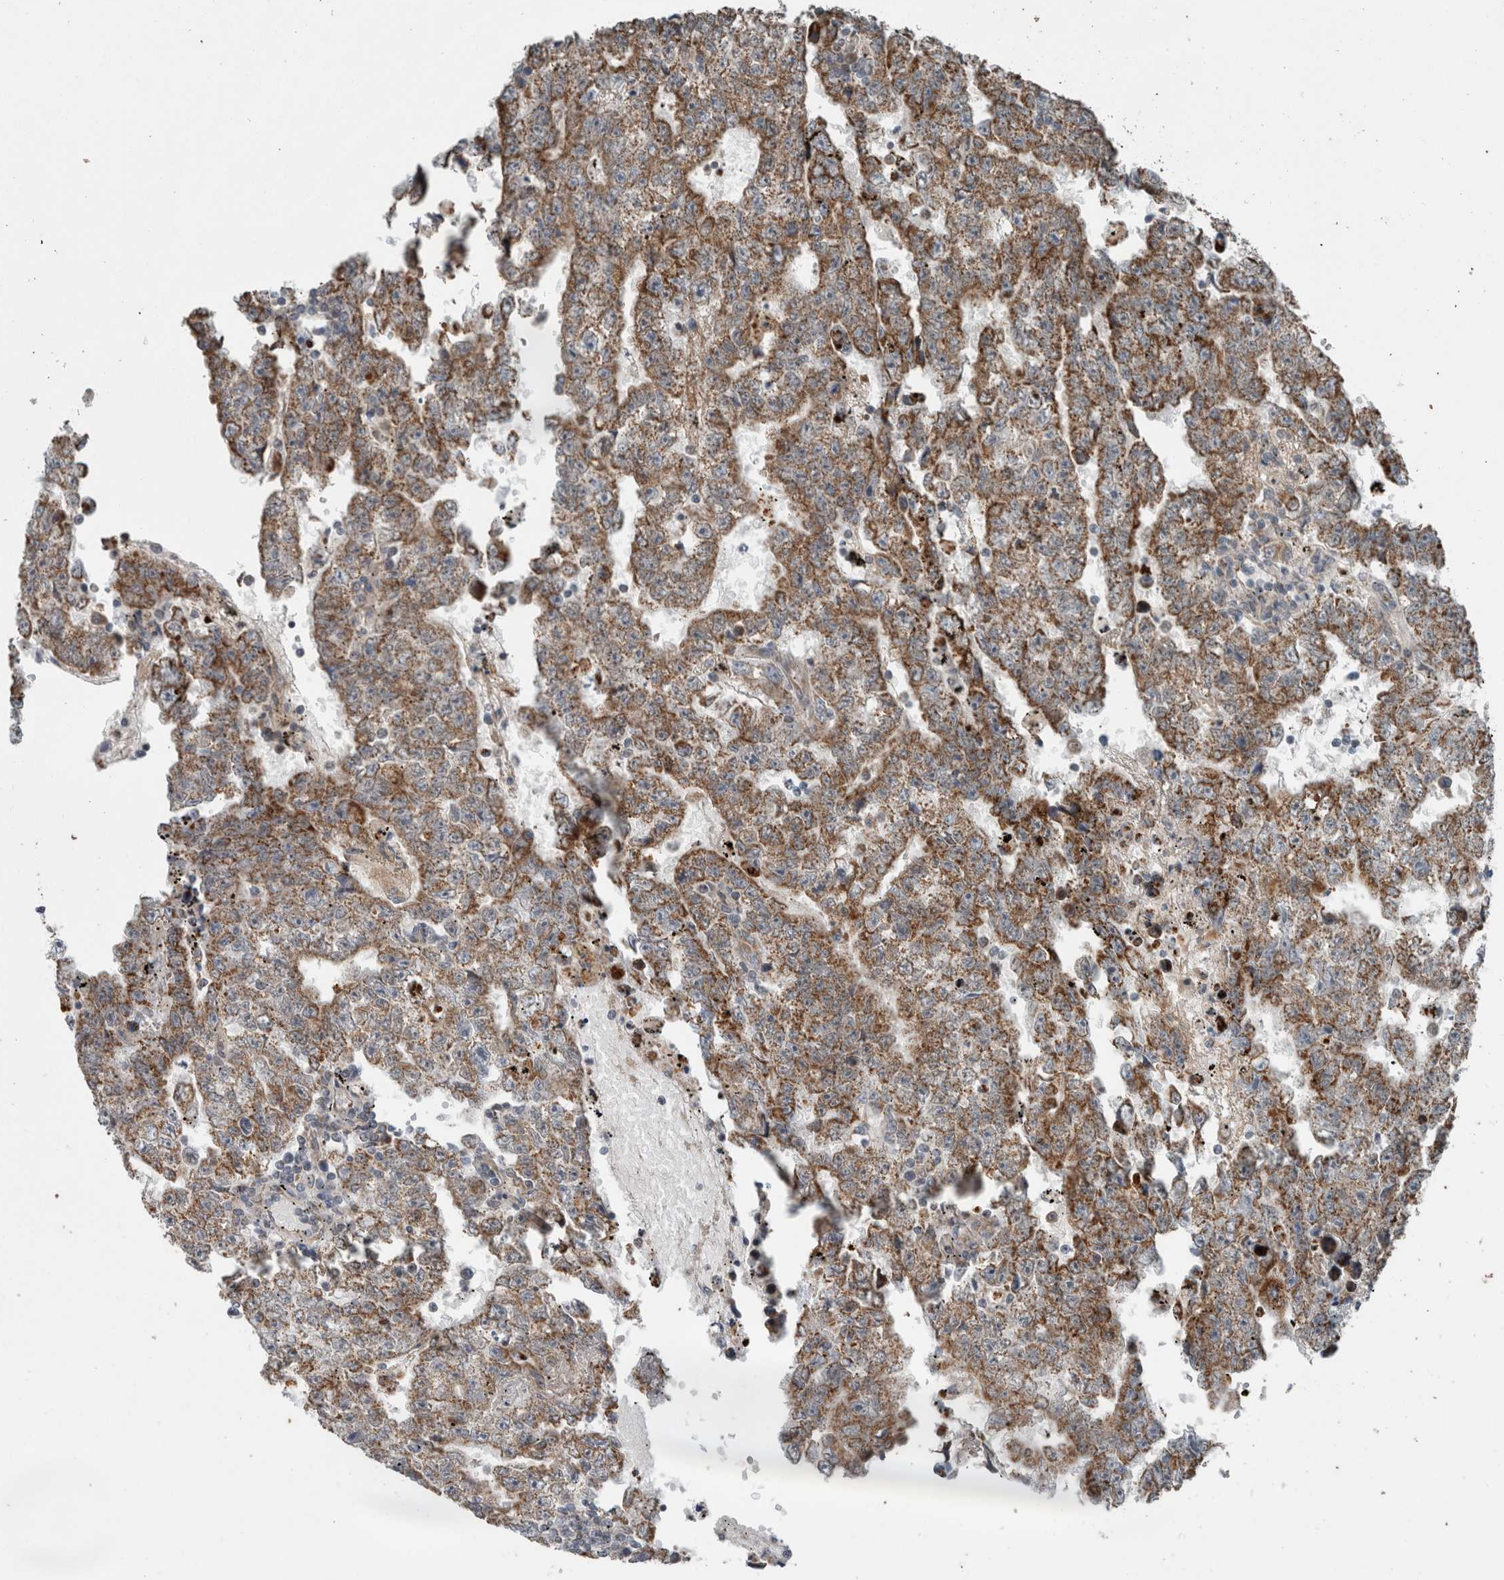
{"staining": {"intensity": "moderate", "quantity": ">75%", "location": "cytoplasmic/membranous"}, "tissue": "testis cancer", "cell_type": "Tumor cells", "image_type": "cancer", "snomed": [{"axis": "morphology", "description": "Carcinoma, Embryonal, NOS"}, {"axis": "topography", "description": "Testis"}], "caption": "Moderate cytoplasmic/membranous protein expression is appreciated in about >75% of tumor cells in testis cancer. The staining is performed using DAB (3,3'-diaminobenzidine) brown chromogen to label protein expression. The nuclei are counter-stained blue using hematoxylin.", "gene": "GBA2", "patient": {"sex": "male", "age": 25}}